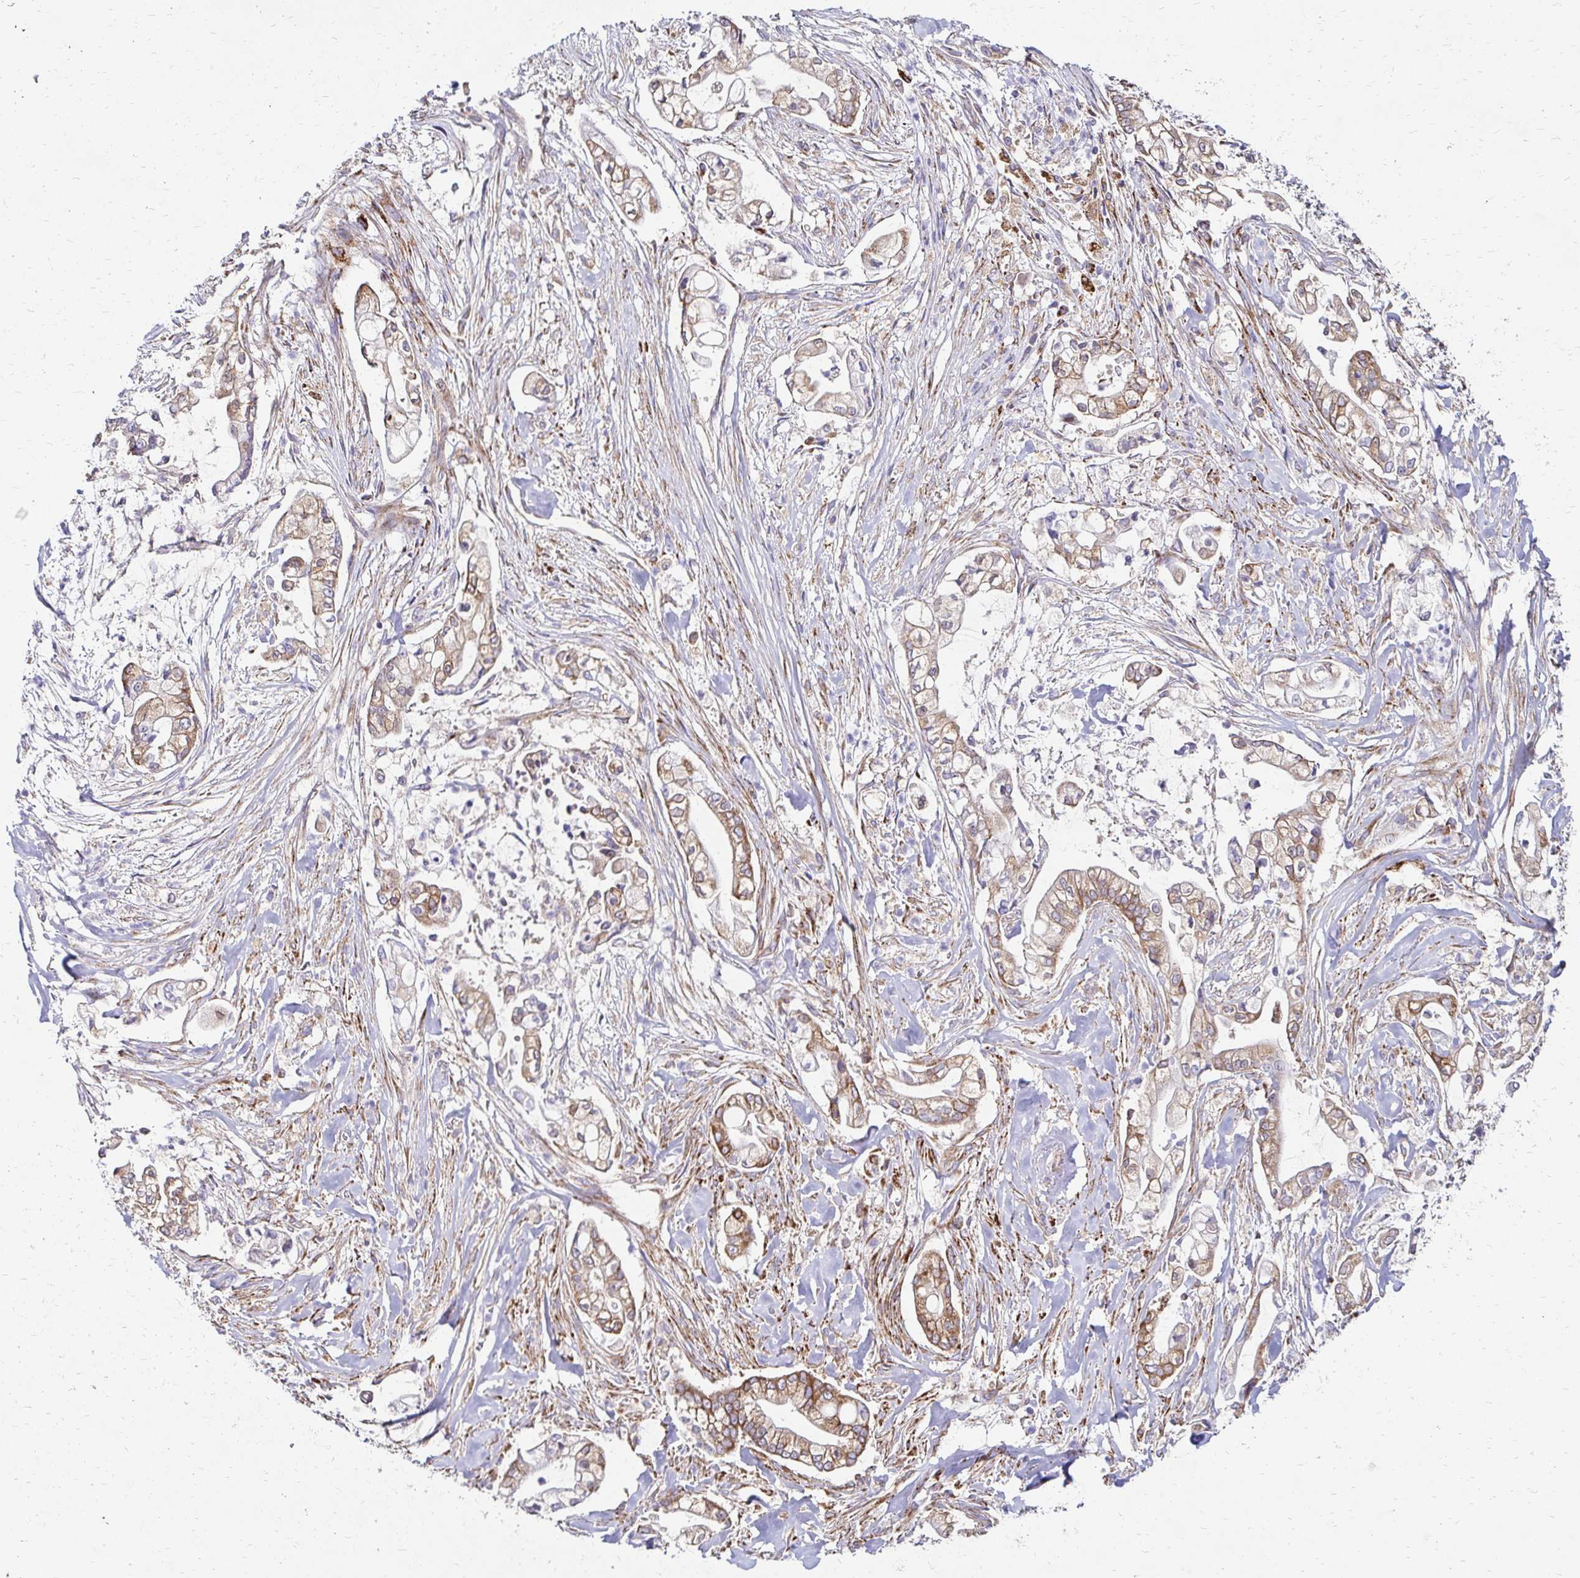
{"staining": {"intensity": "strong", "quantity": "<25%", "location": "cytoplasmic/membranous"}, "tissue": "pancreatic cancer", "cell_type": "Tumor cells", "image_type": "cancer", "snomed": [{"axis": "morphology", "description": "Adenocarcinoma, NOS"}, {"axis": "topography", "description": "Pancreas"}], "caption": "Approximately <25% of tumor cells in pancreatic adenocarcinoma show strong cytoplasmic/membranous protein staining as visualized by brown immunohistochemical staining.", "gene": "IDUA", "patient": {"sex": "female", "age": 69}}